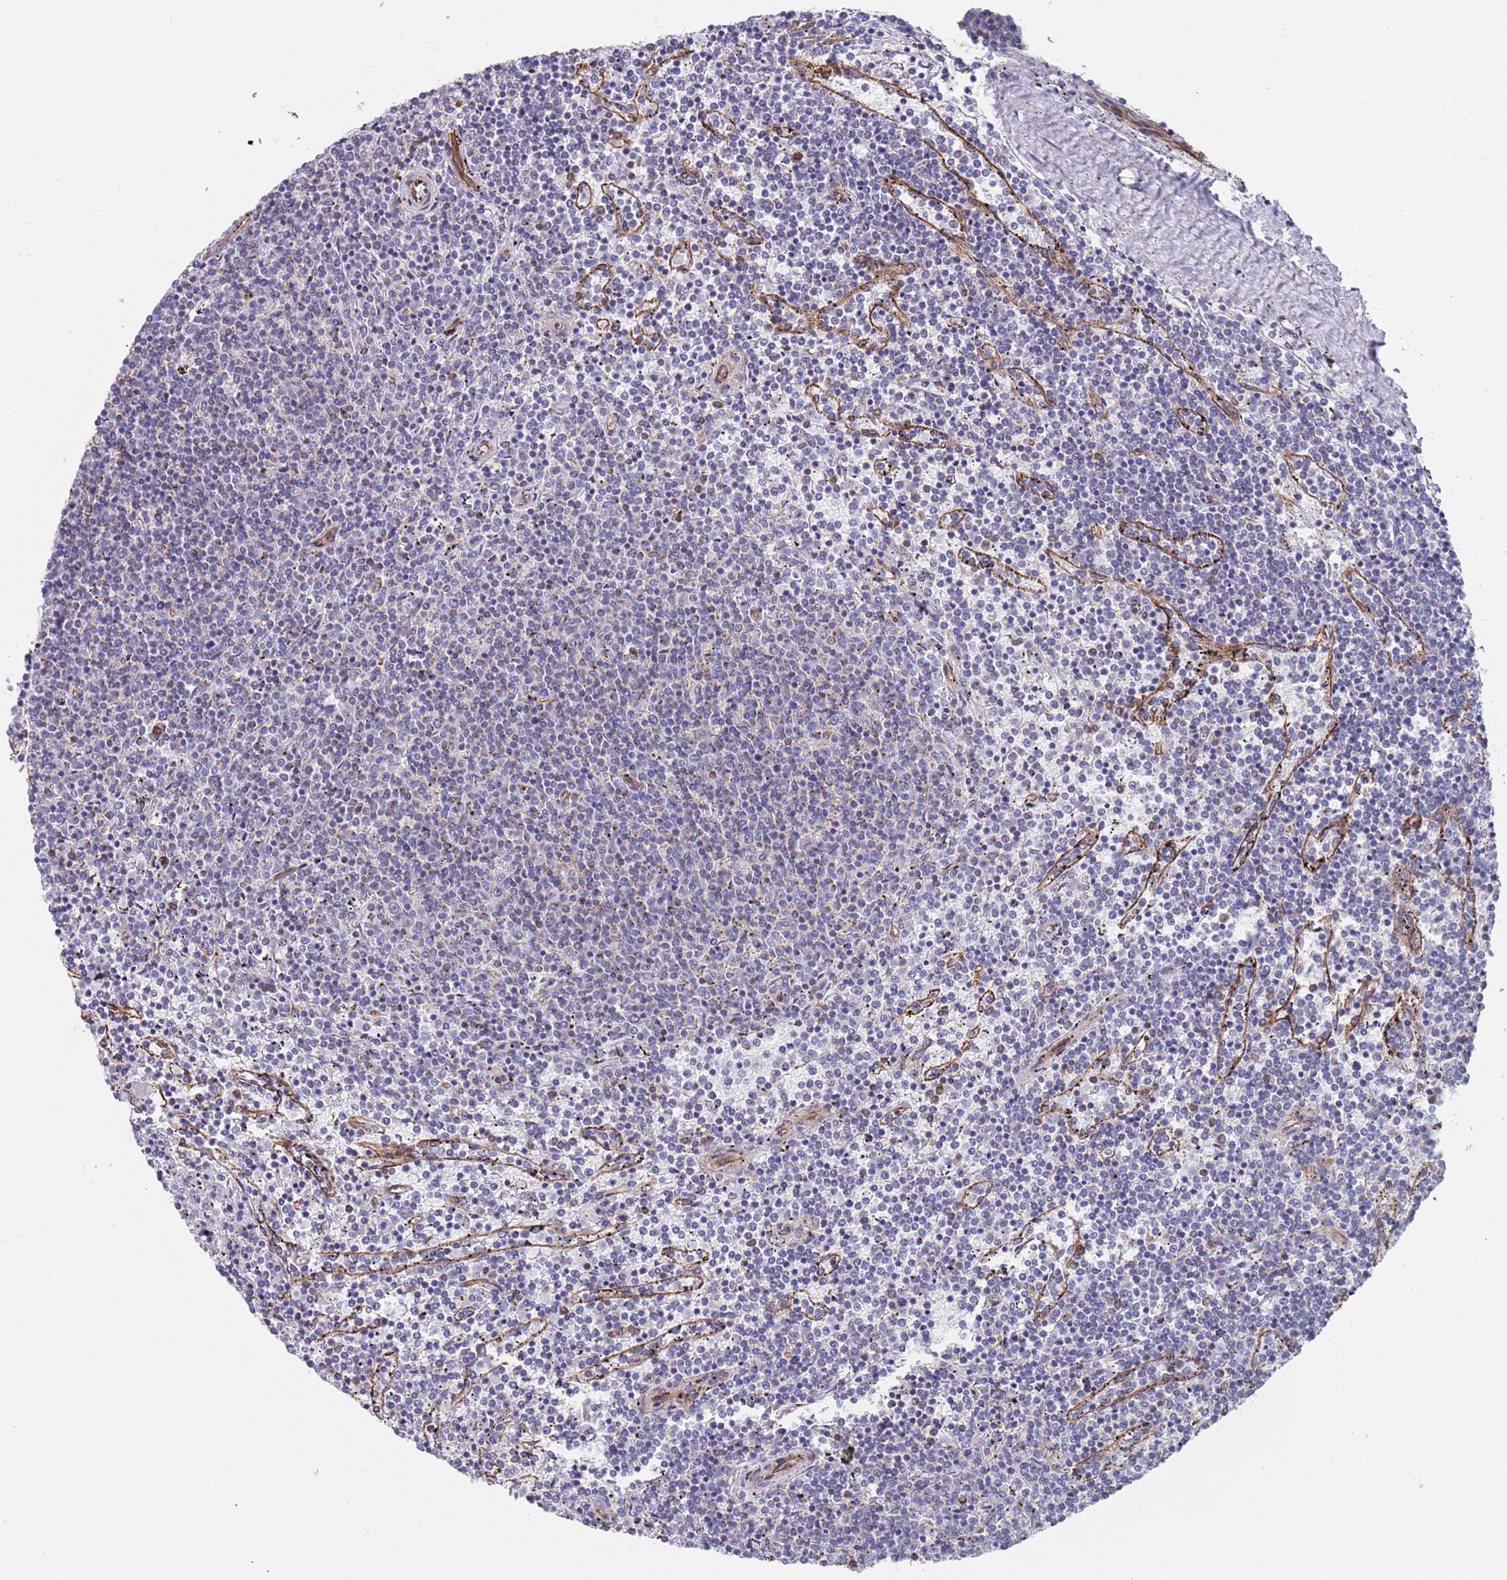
{"staining": {"intensity": "negative", "quantity": "none", "location": "none"}, "tissue": "lymphoma", "cell_type": "Tumor cells", "image_type": "cancer", "snomed": [{"axis": "morphology", "description": "Malignant lymphoma, non-Hodgkin's type, Low grade"}, {"axis": "topography", "description": "Spleen"}], "caption": "The immunohistochemistry micrograph has no significant expression in tumor cells of low-grade malignant lymphoma, non-Hodgkin's type tissue.", "gene": "JAKMIP2", "patient": {"sex": "female", "age": 50}}